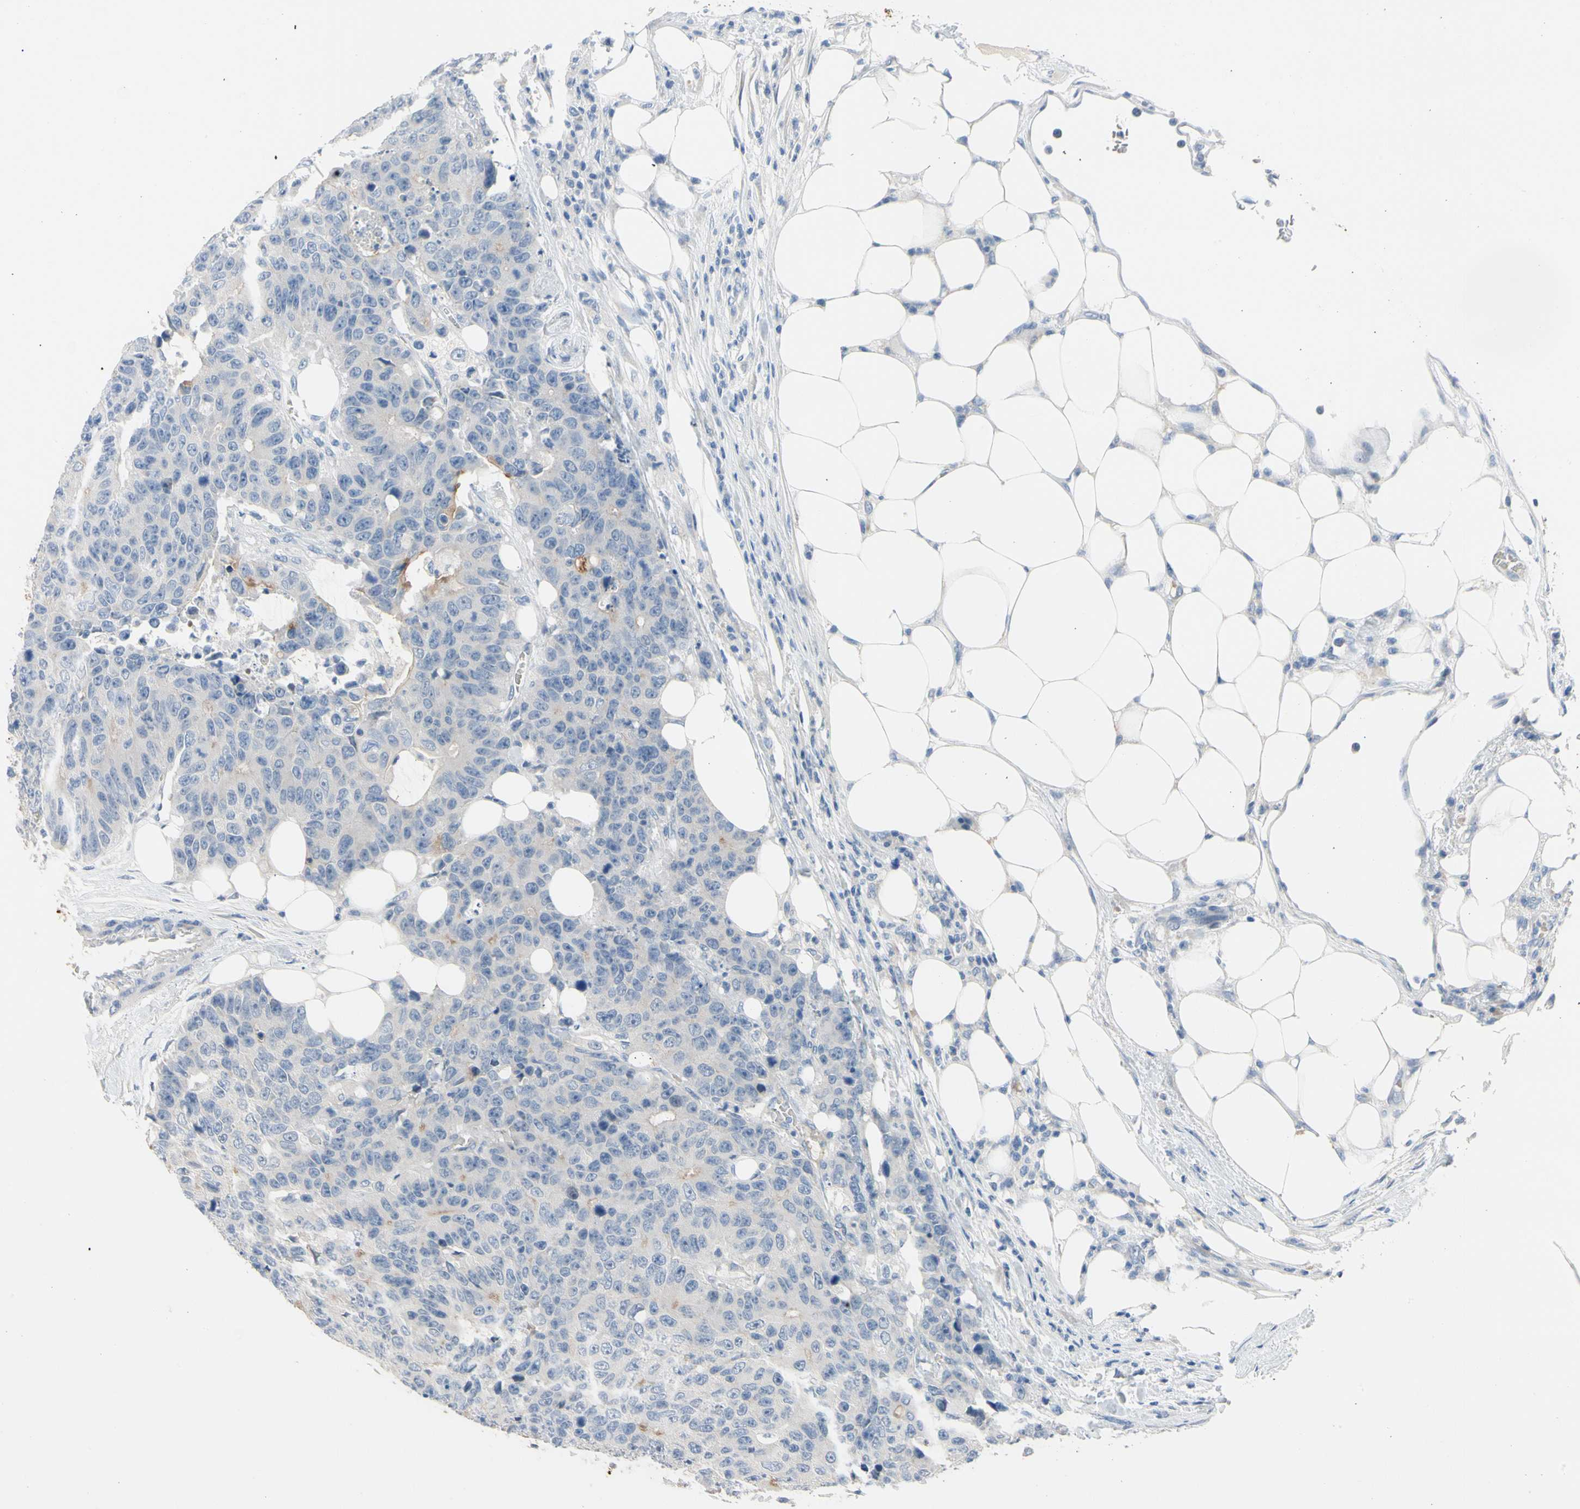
{"staining": {"intensity": "negative", "quantity": "none", "location": "none"}, "tissue": "colorectal cancer", "cell_type": "Tumor cells", "image_type": "cancer", "snomed": [{"axis": "morphology", "description": "Adenocarcinoma, NOS"}, {"axis": "topography", "description": "Colon"}], "caption": "Immunohistochemical staining of colorectal cancer displays no significant staining in tumor cells.", "gene": "MARK1", "patient": {"sex": "female", "age": 86}}